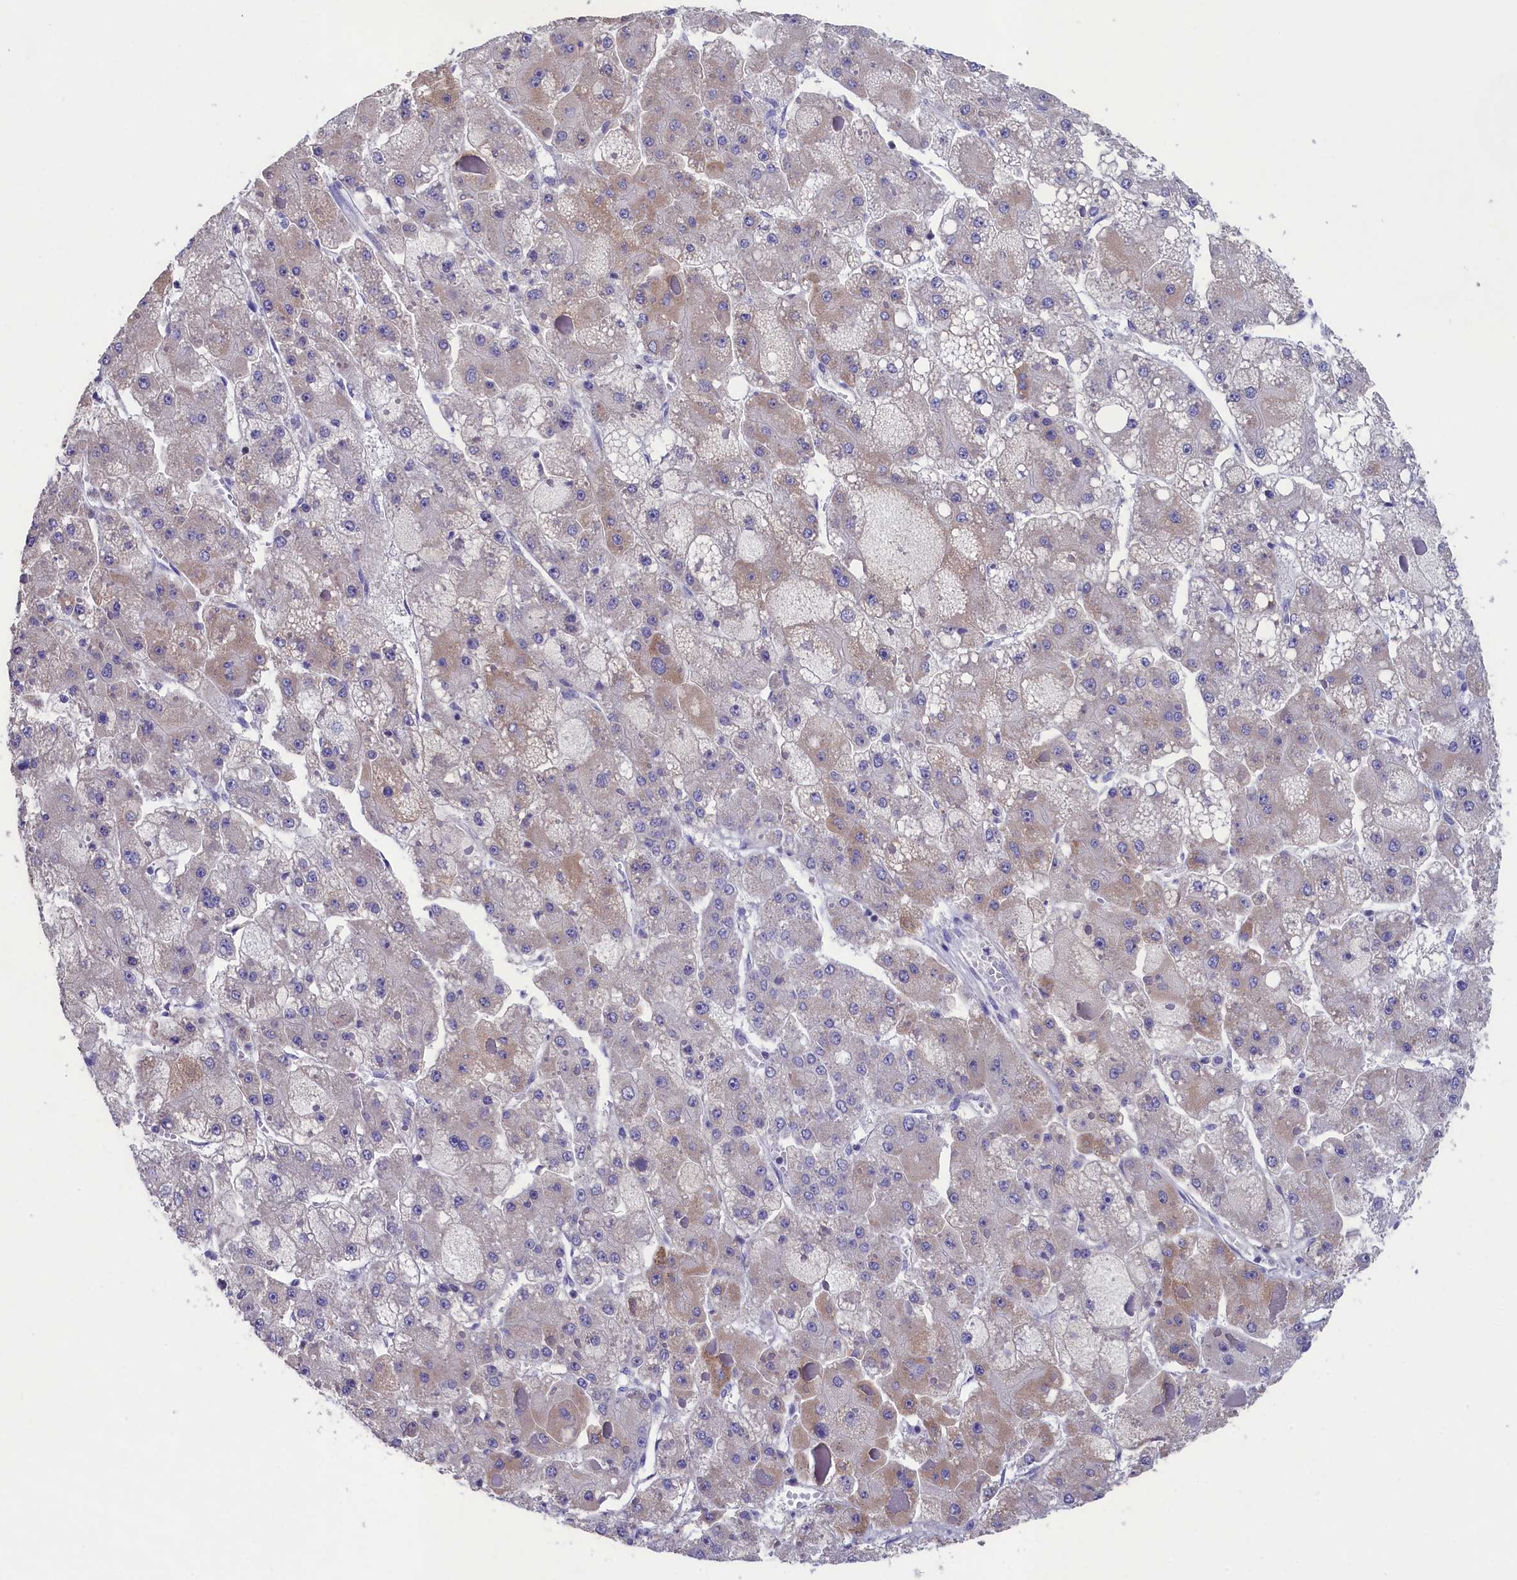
{"staining": {"intensity": "negative", "quantity": "none", "location": "none"}, "tissue": "liver cancer", "cell_type": "Tumor cells", "image_type": "cancer", "snomed": [{"axis": "morphology", "description": "Carcinoma, Hepatocellular, NOS"}, {"axis": "topography", "description": "Liver"}], "caption": "Immunohistochemistry (IHC) of hepatocellular carcinoma (liver) shows no expression in tumor cells.", "gene": "PRDM12", "patient": {"sex": "female", "age": 73}}